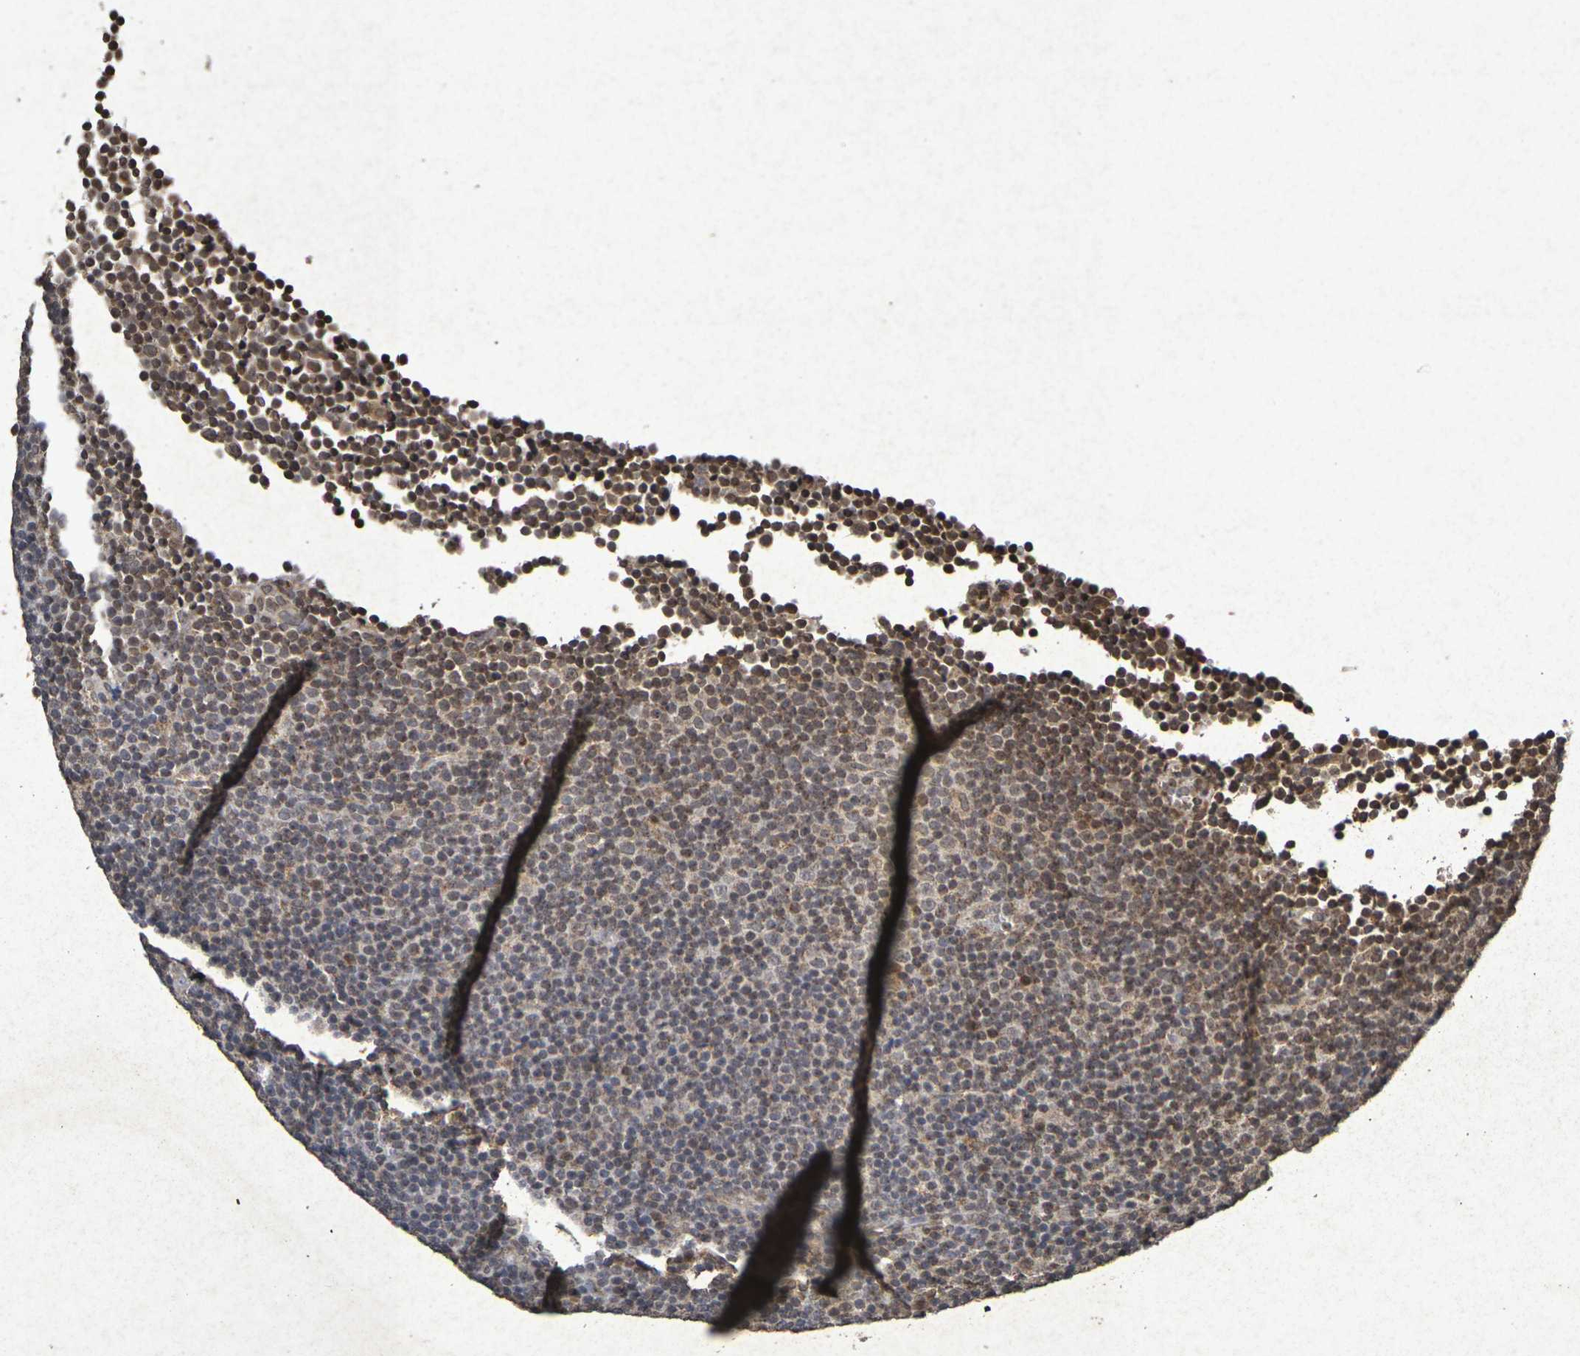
{"staining": {"intensity": "moderate", "quantity": "<25%", "location": "cytoplasmic/membranous,nuclear"}, "tissue": "lymphoma", "cell_type": "Tumor cells", "image_type": "cancer", "snomed": [{"axis": "morphology", "description": "Malignant lymphoma, non-Hodgkin's type, Low grade"}, {"axis": "topography", "description": "Lymph node"}], "caption": "Lymphoma stained for a protein reveals moderate cytoplasmic/membranous and nuclear positivity in tumor cells.", "gene": "GUCY1A2", "patient": {"sex": "female", "age": 67}}